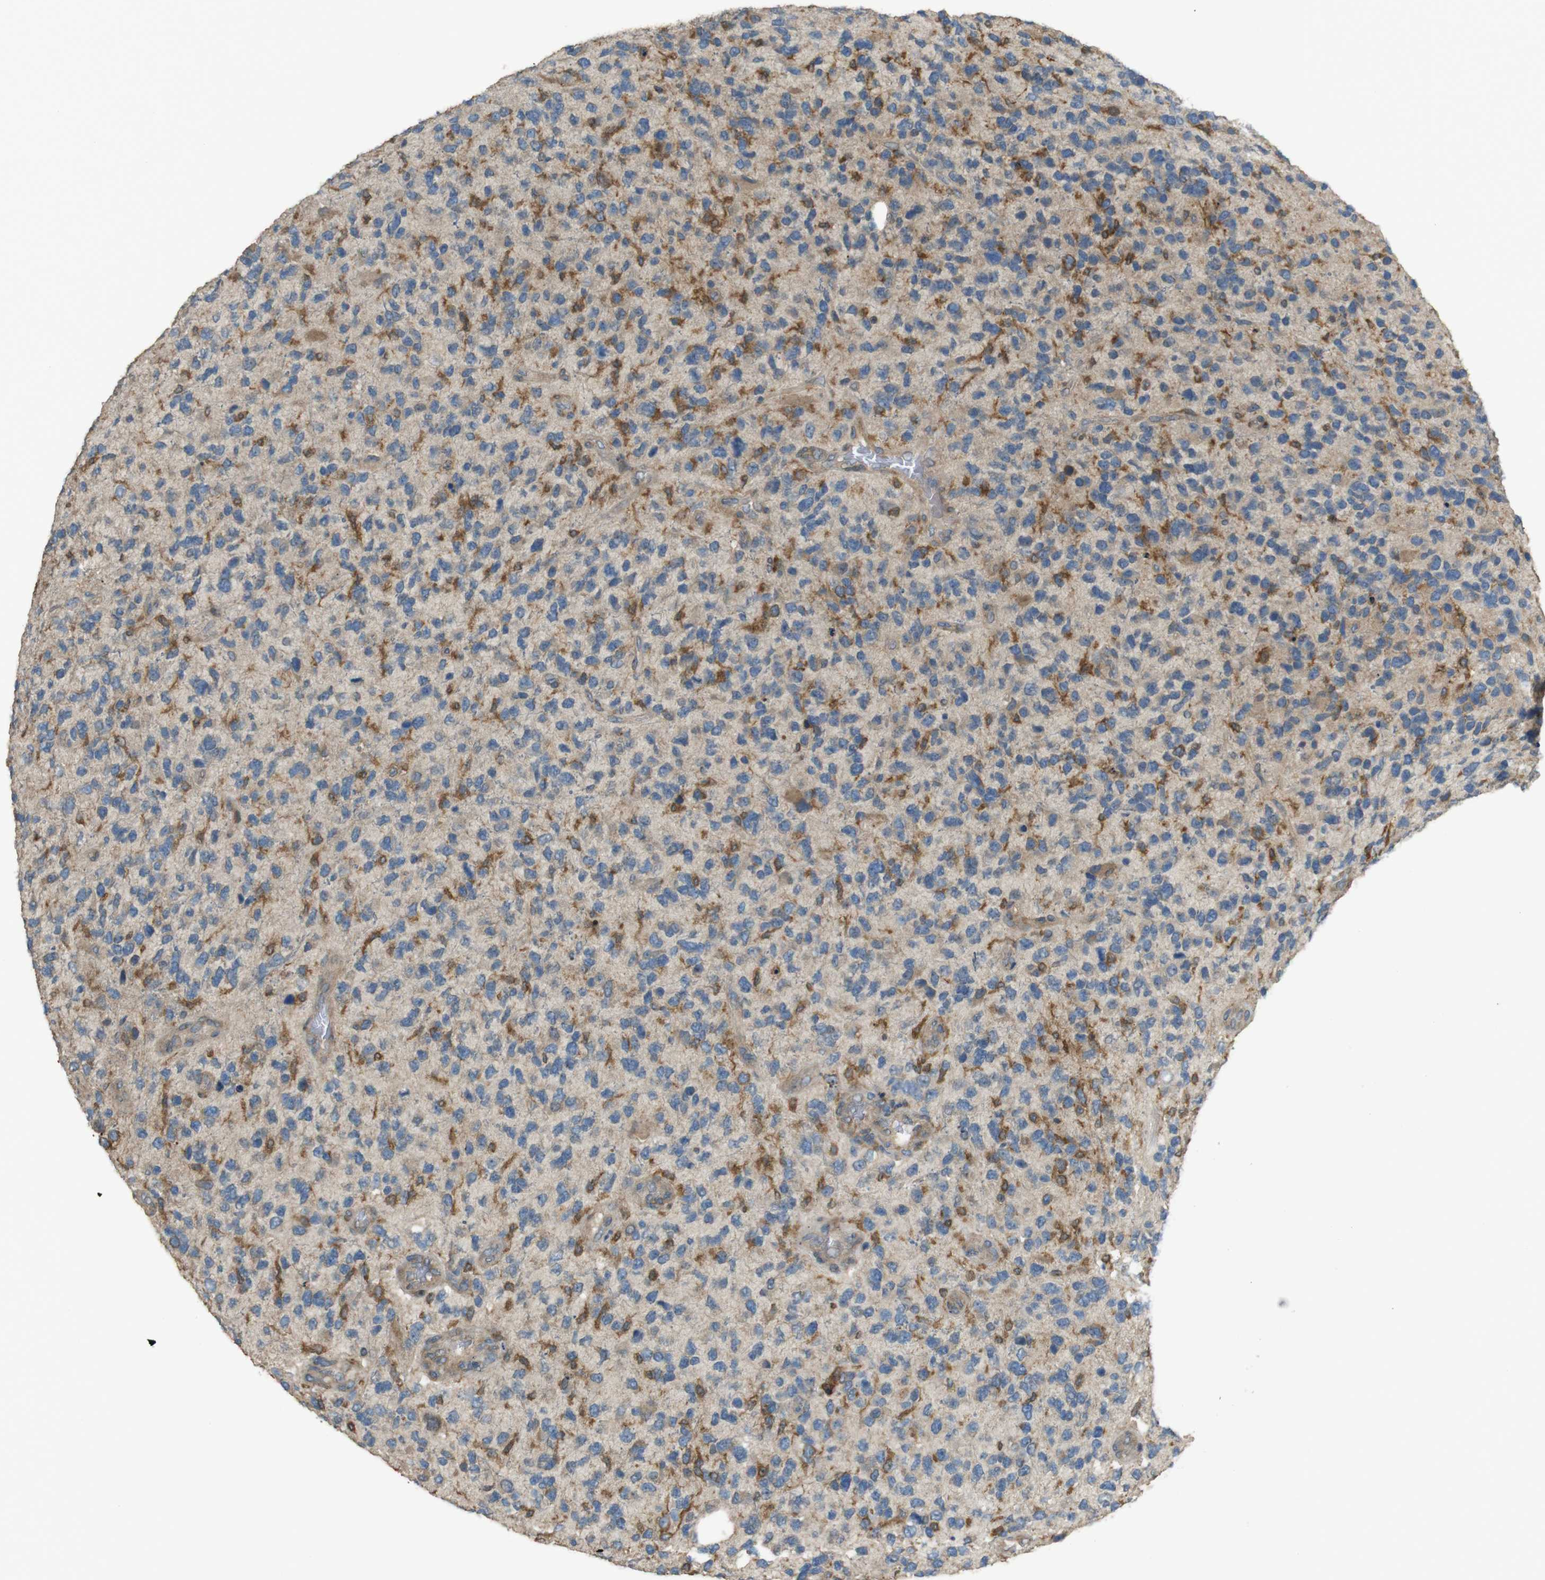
{"staining": {"intensity": "moderate", "quantity": "<25%", "location": "cytoplasmic/membranous"}, "tissue": "glioma", "cell_type": "Tumor cells", "image_type": "cancer", "snomed": [{"axis": "morphology", "description": "Glioma, malignant, High grade"}, {"axis": "topography", "description": "Brain"}], "caption": "Human glioma stained for a protein (brown) displays moderate cytoplasmic/membranous positive staining in about <25% of tumor cells.", "gene": "ARHGAP24", "patient": {"sex": "female", "age": 58}}